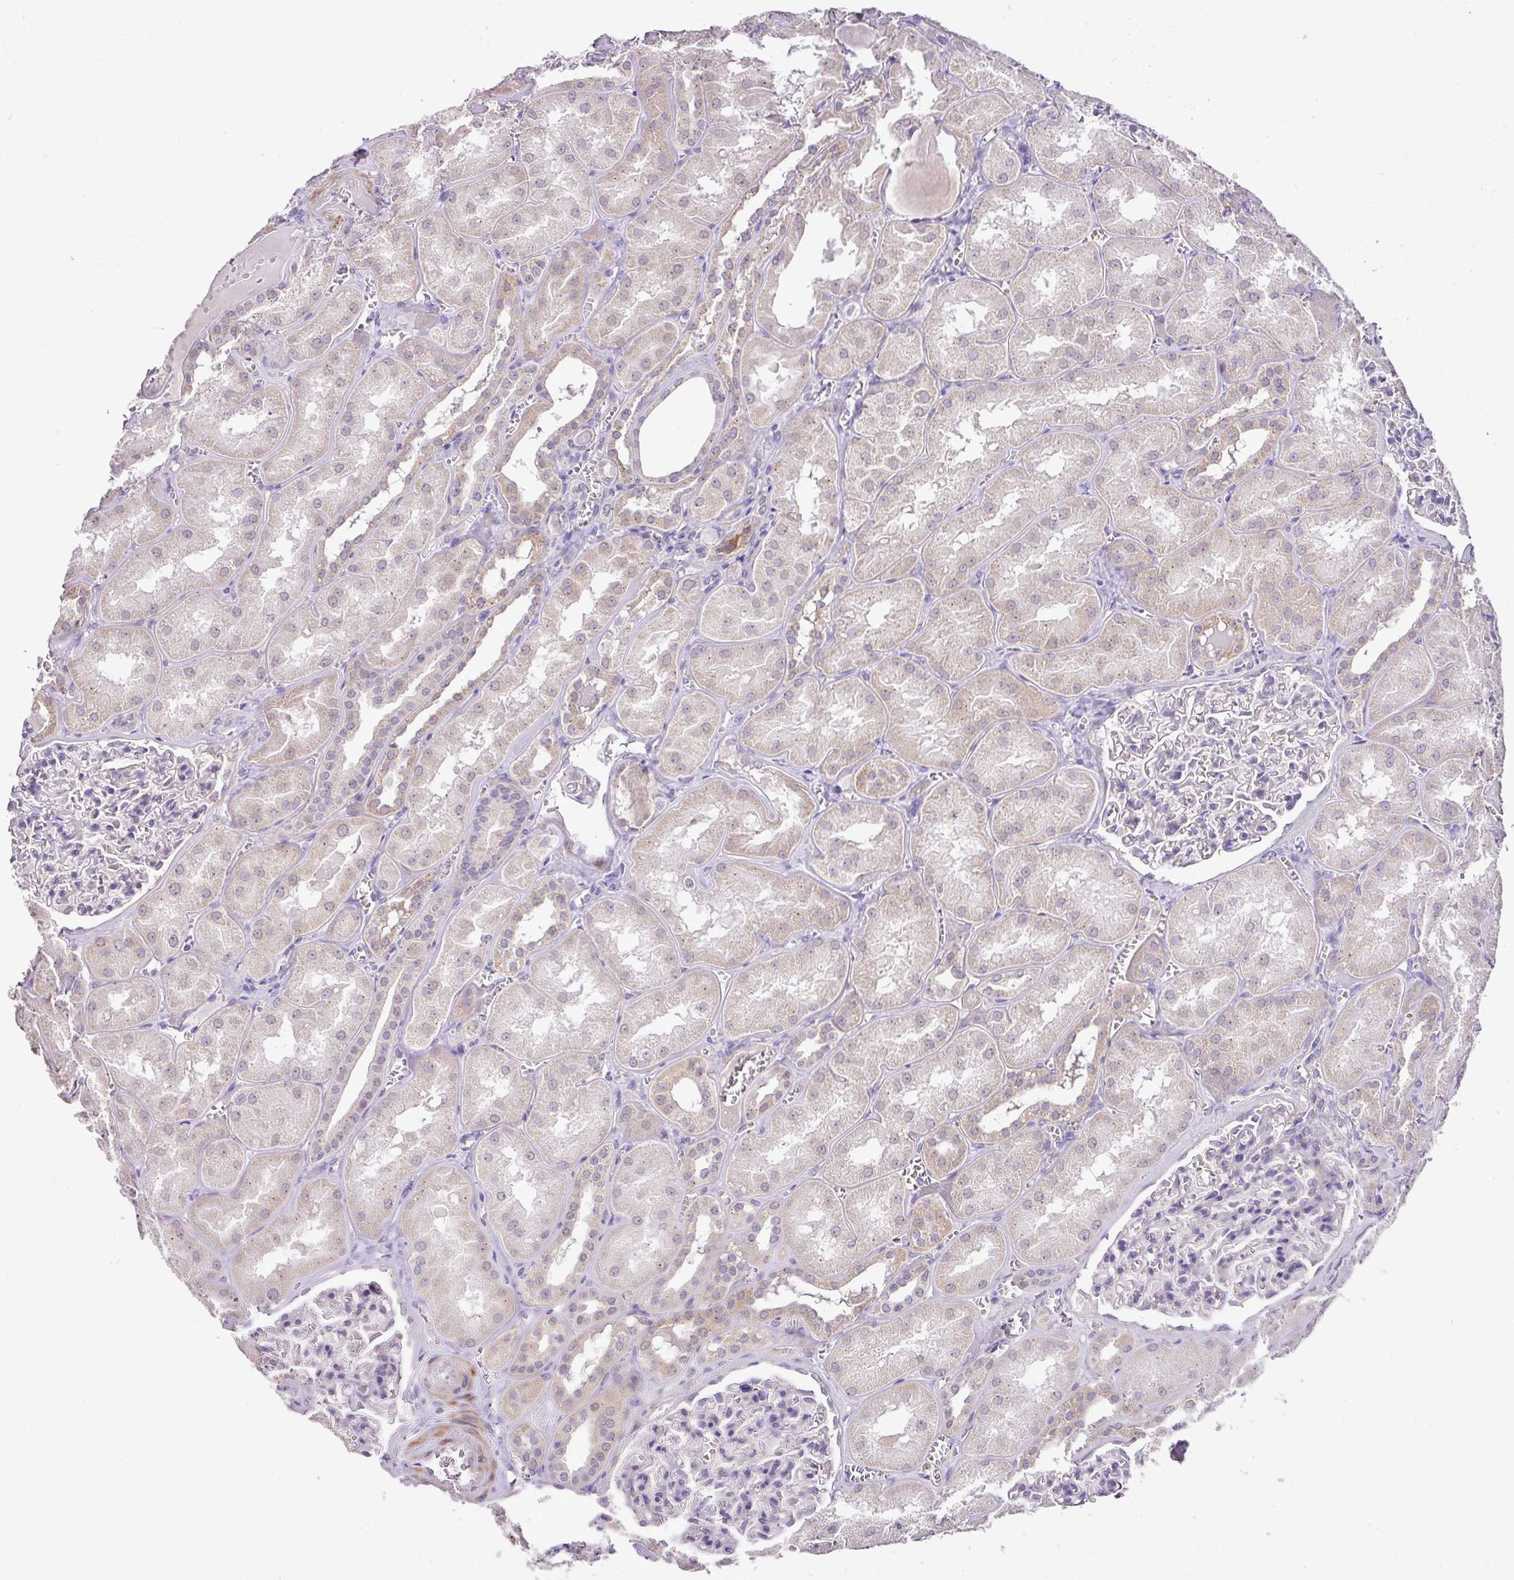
{"staining": {"intensity": "negative", "quantity": "none", "location": "none"}, "tissue": "kidney", "cell_type": "Cells in glomeruli", "image_type": "normal", "snomed": [{"axis": "morphology", "description": "Normal tissue, NOS"}, {"axis": "topography", "description": "Kidney"}], "caption": "Kidney stained for a protein using immunohistochemistry (IHC) shows no expression cells in glomeruli.", "gene": "DIP2A", "patient": {"sex": "male", "age": 61}}